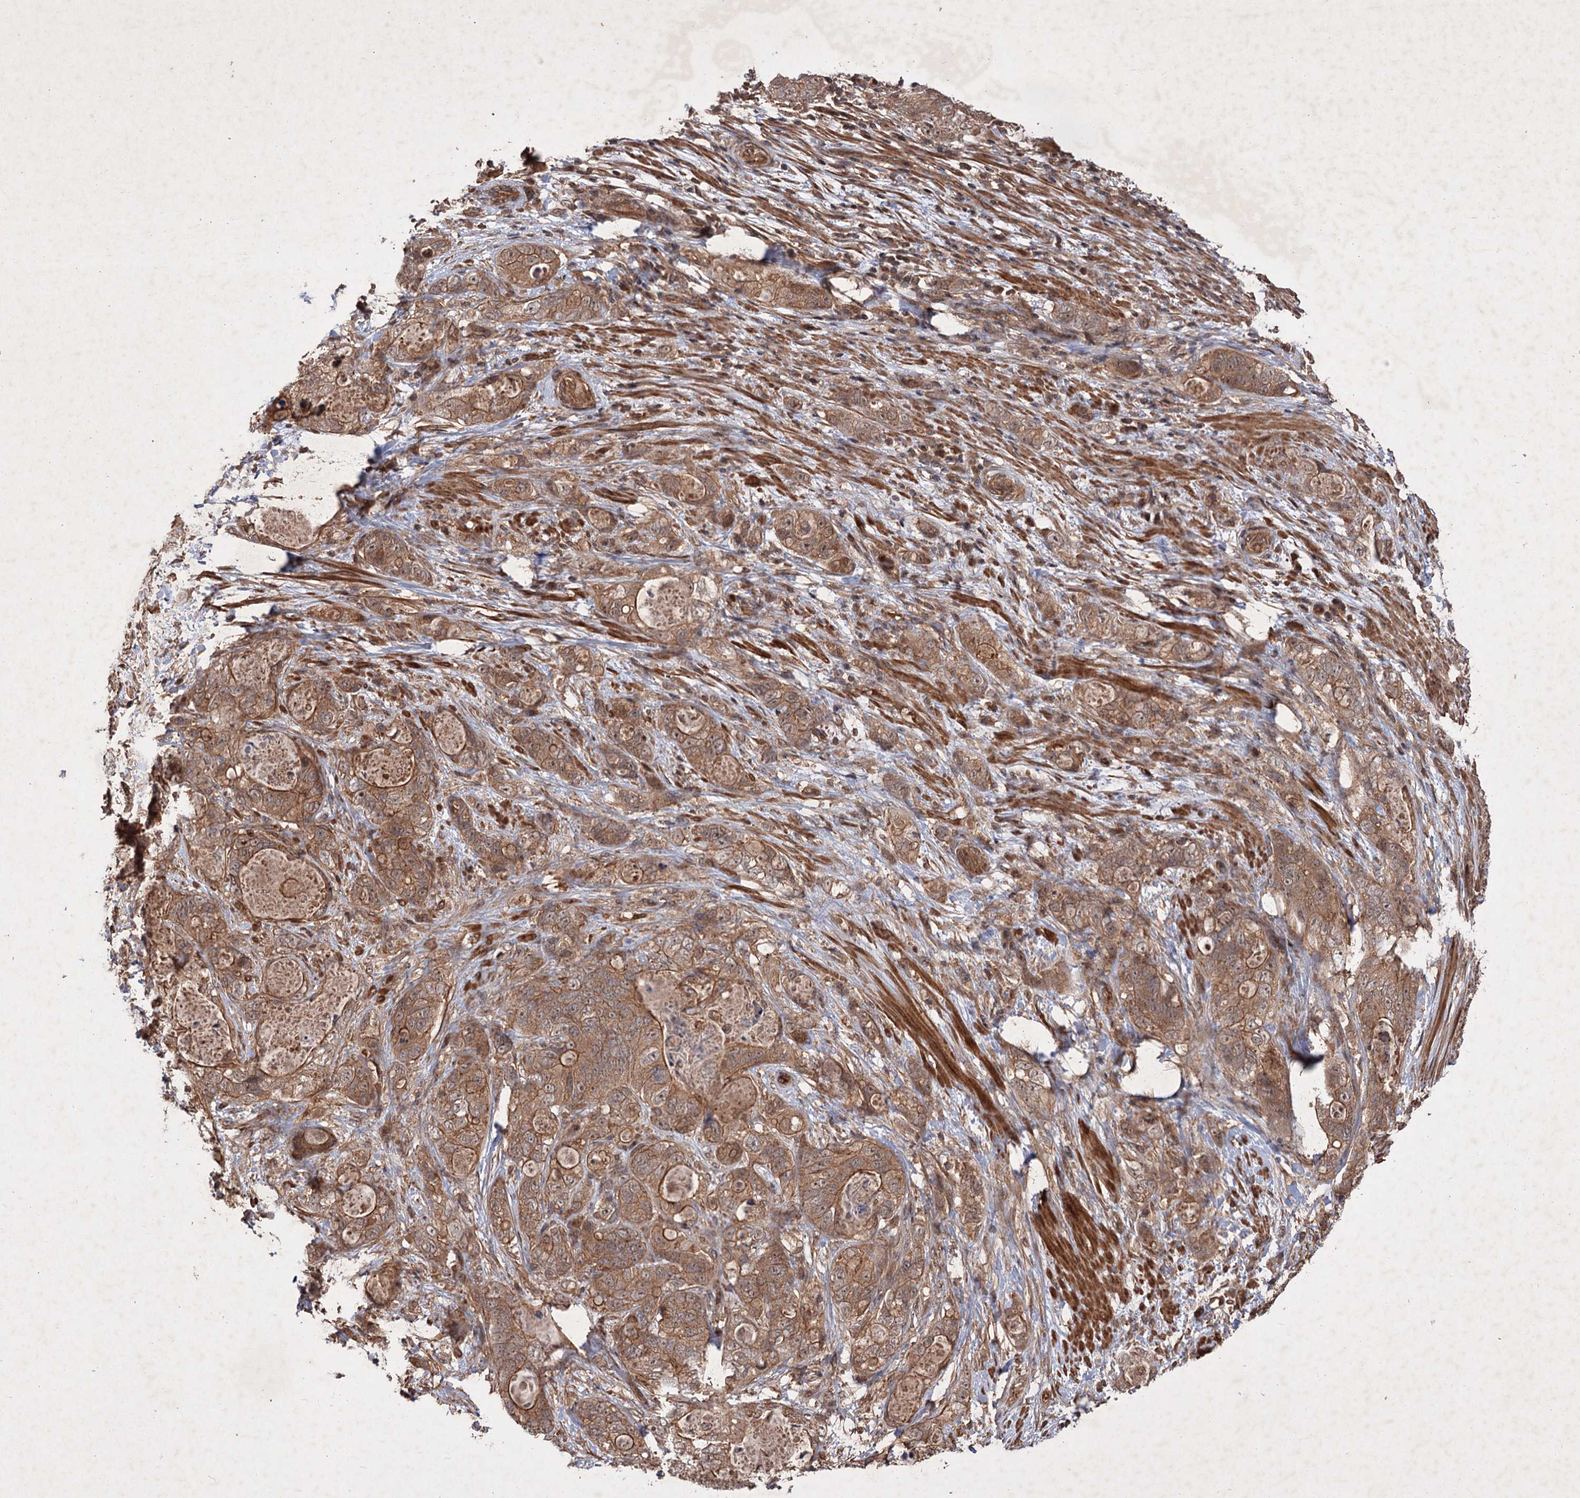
{"staining": {"intensity": "moderate", "quantity": ">75%", "location": "cytoplasmic/membranous"}, "tissue": "stomach cancer", "cell_type": "Tumor cells", "image_type": "cancer", "snomed": [{"axis": "morphology", "description": "Normal tissue, NOS"}, {"axis": "morphology", "description": "Adenocarcinoma, NOS"}, {"axis": "topography", "description": "Stomach"}], "caption": "Immunohistochemistry of stomach cancer (adenocarcinoma) shows medium levels of moderate cytoplasmic/membranous positivity in about >75% of tumor cells.", "gene": "ADK", "patient": {"sex": "female", "age": 89}}